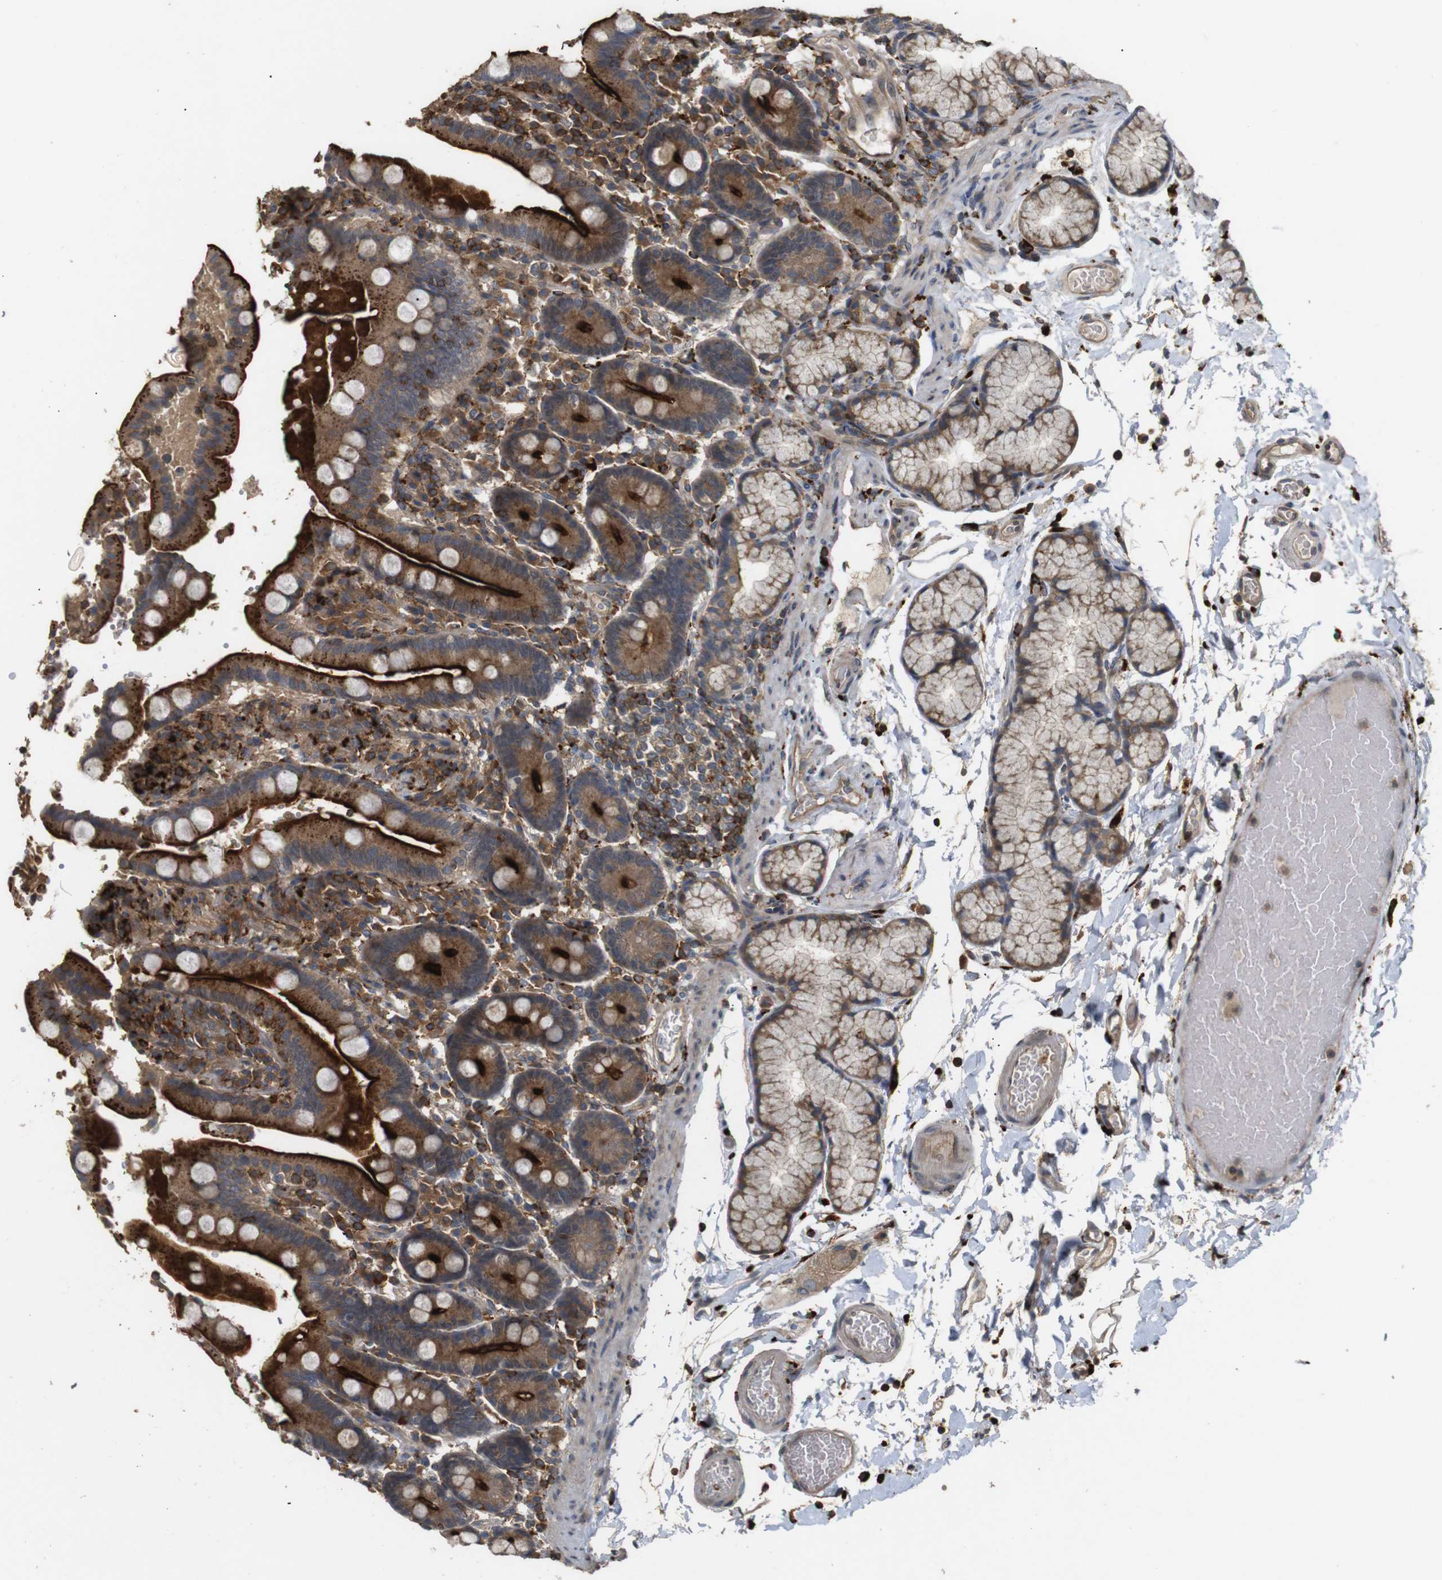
{"staining": {"intensity": "strong", "quantity": ">75%", "location": "cytoplasmic/membranous"}, "tissue": "duodenum", "cell_type": "Glandular cells", "image_type": "normal", "snomed": [{"axis": "morphology", "description": "Normal tissue, NOS"}, {"axis": "topography", "description": "Small intestine, NOS"}], "caption": "Strong cytoplasmic/membranous staining is seen in about >75% of glandular cells in benign duodenum.", "gene": "KSR1", "patient": {"sex": "female", "age": 71}}